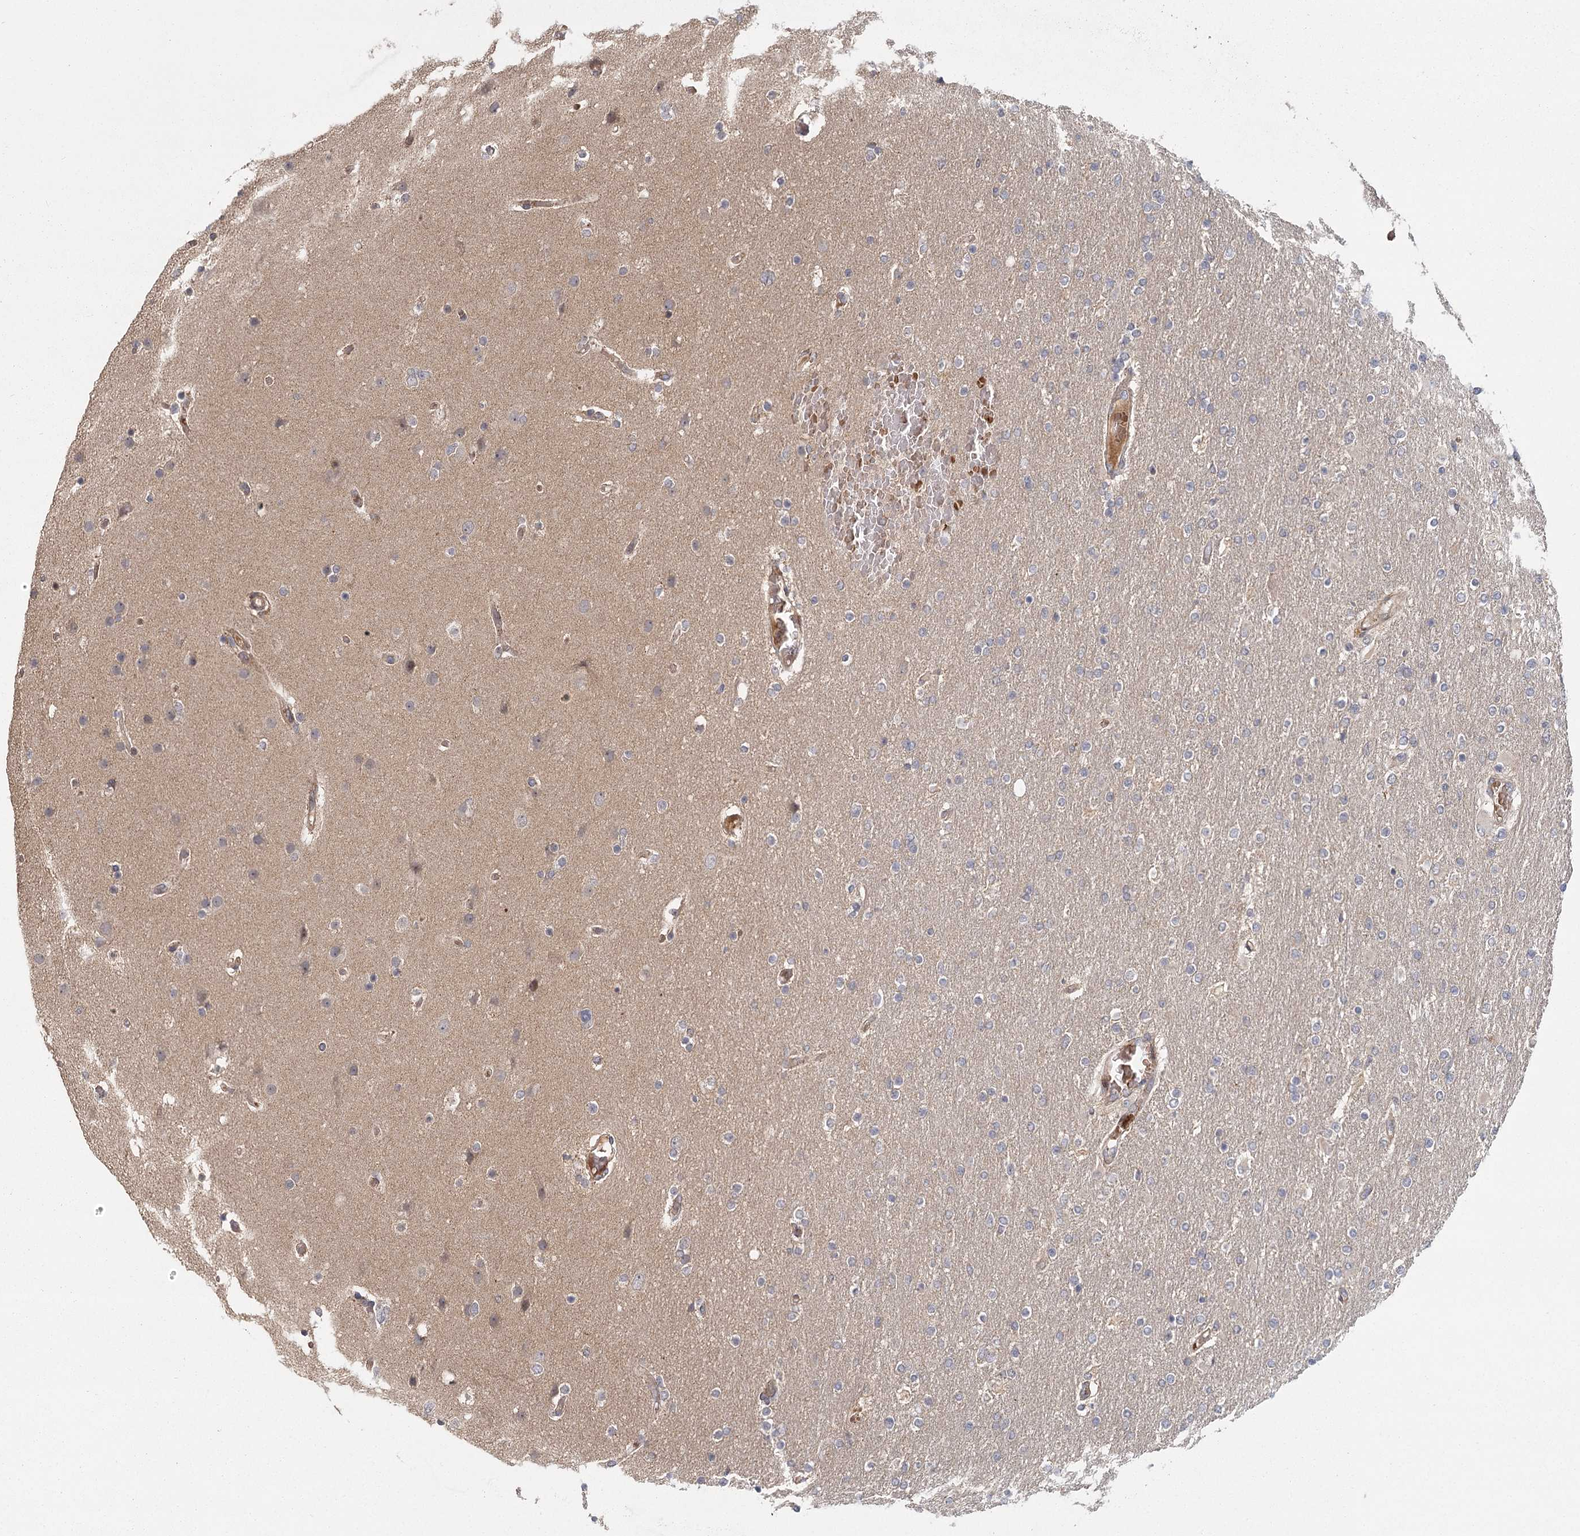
{"staining": {"intensity": "weak", "quantity": "<25%", "location": "cytoplasmic/membranous"}, "tissue": "glioma", "cell_type": "Tumor cells", "image_type": "cancer", "snomed": [{"axis": "morphology", "description": "Glioma, malignant, High grade"}, {"axis": "topography", "description": "Cerebral cortex"}], "caption": "An image of human high-grade glioma (malignant) is negative for staining in tumor cells.", "gene": "RAPGEF6", "patient": {"sex": "female", "age": 36}}